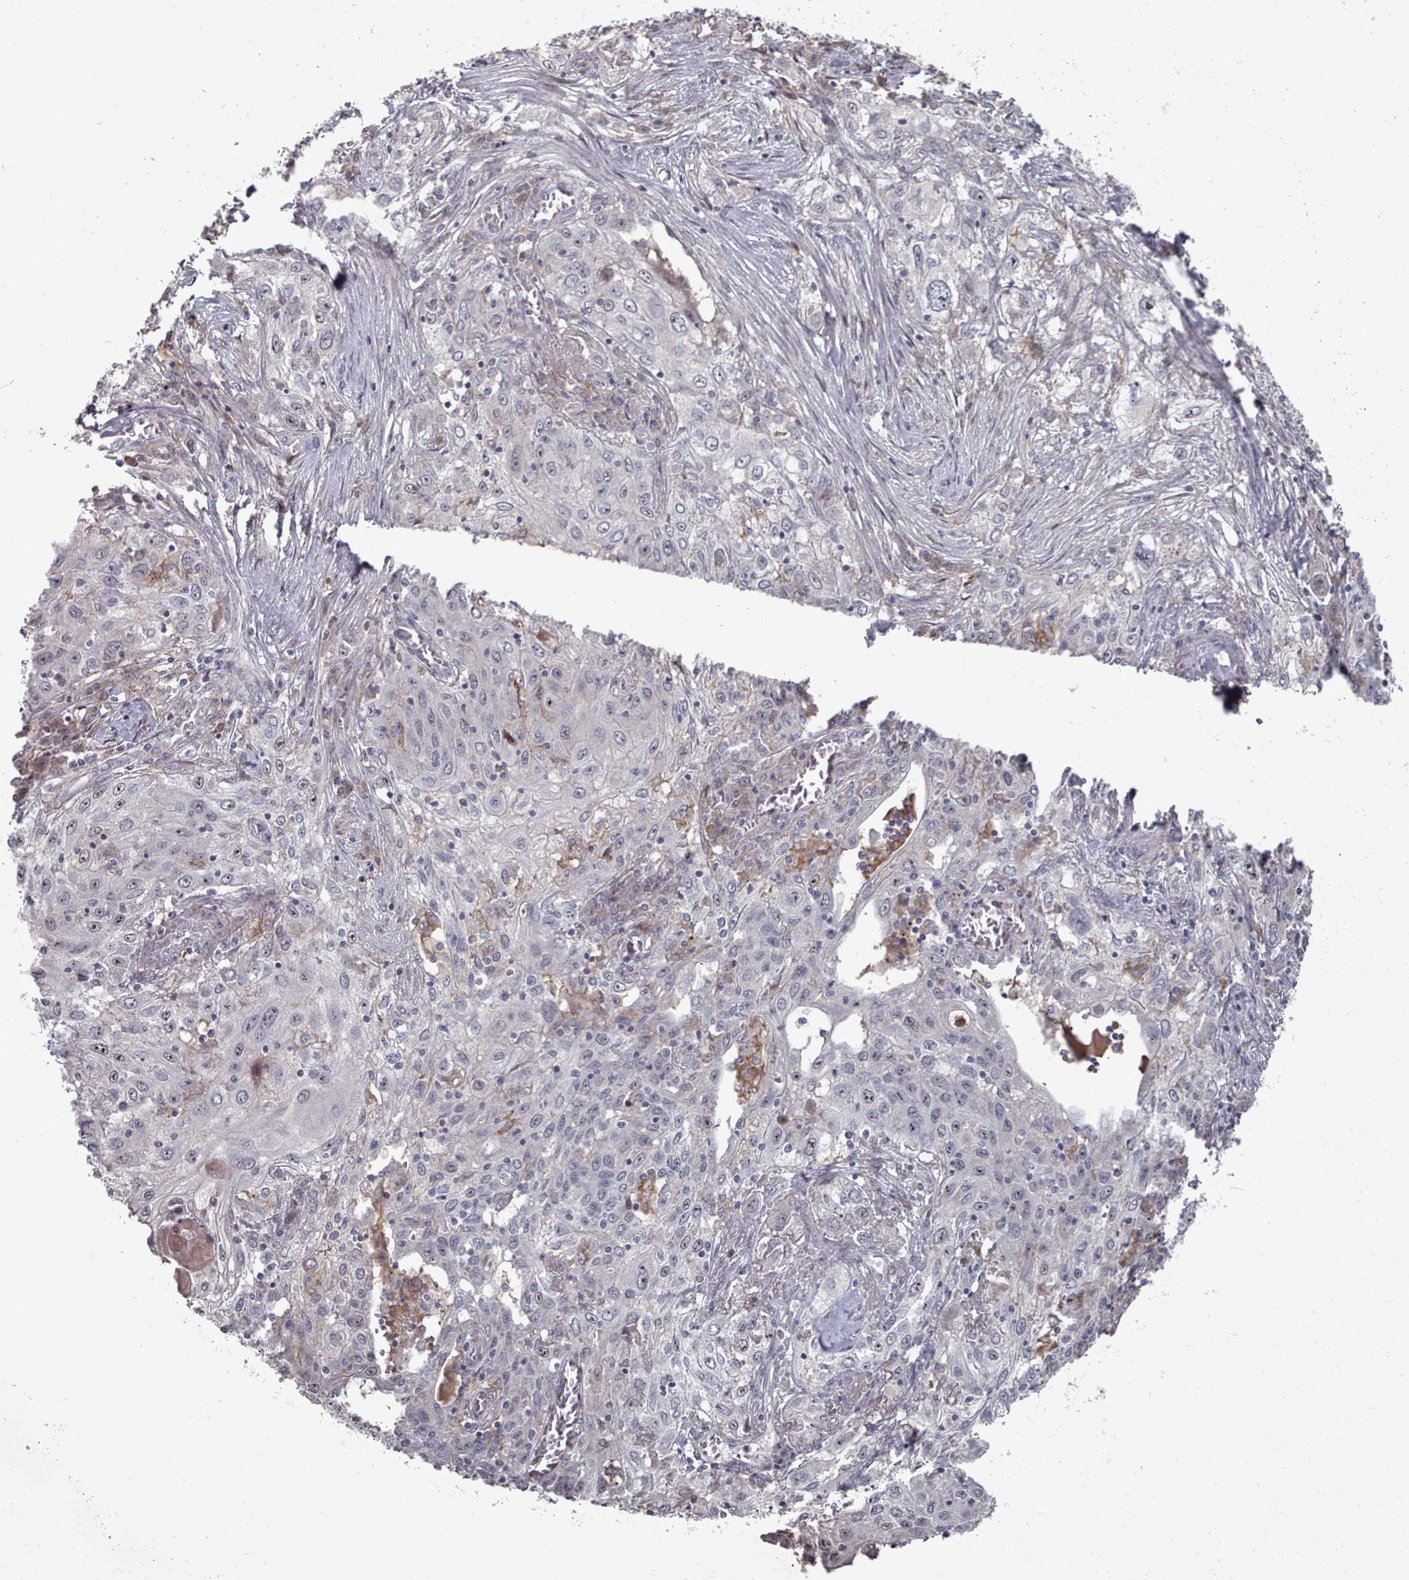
{"staining": {"intensity": "negative", "quantity": "none", "location": "none"}, "tissue": "lung cancer", "cell_type": "Tumor cells", "image_type": "cancer", "snomed": [{"axis": "morphology", "description": "Squamous cell carcinoma, NOS"}, {"axis": "topography", "description": "Lung"}], "caption": "IHC micrograph of human lung cancer stained for a protein (brown), which displays no positivity in tumor cells. (Immunohistochemistry (ihc), brightfield microscopy, high magnification).", "gene": "COL8A2", "patient": {"sex": "female", "age": 69}}